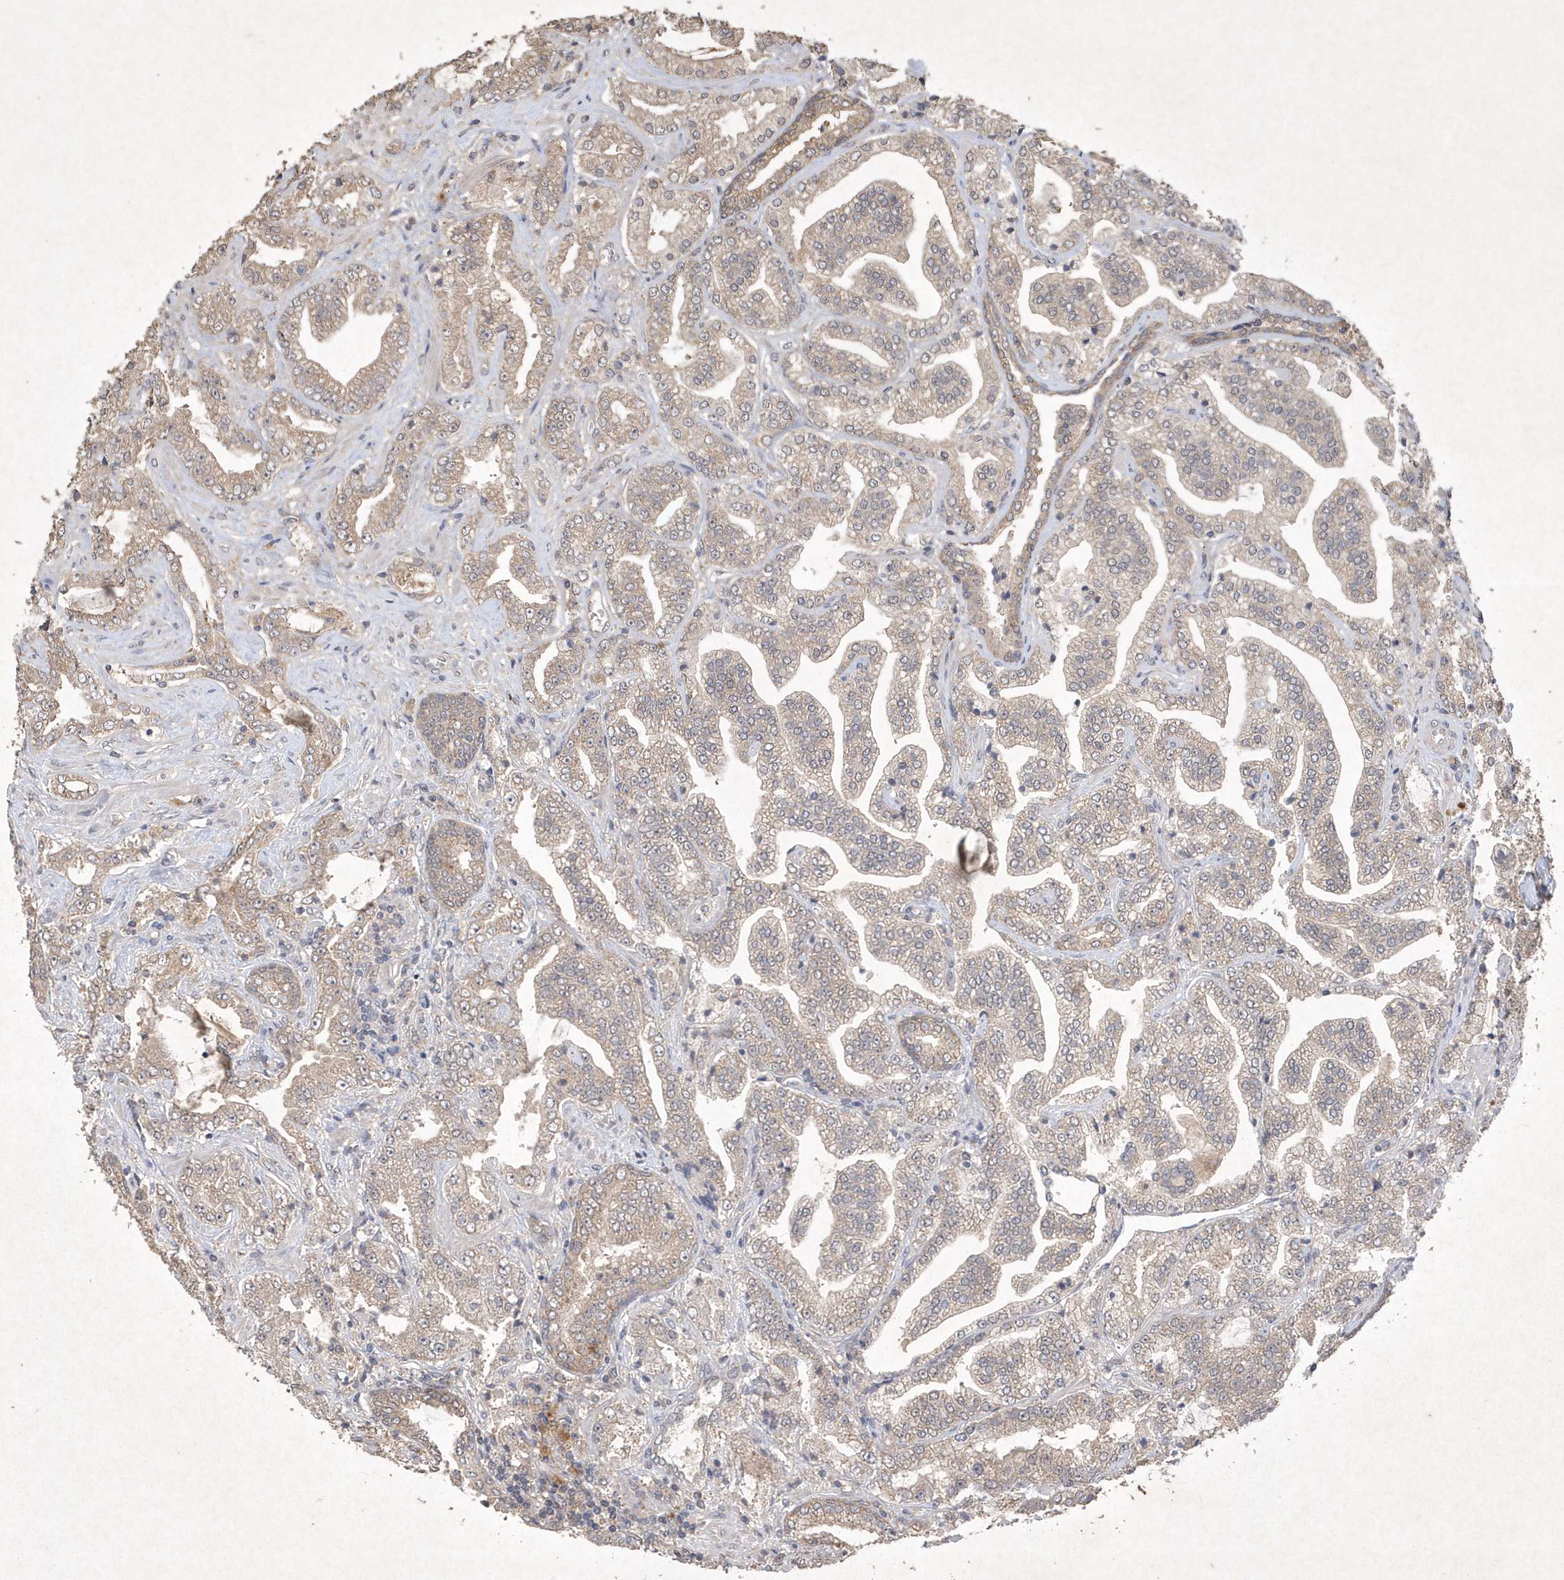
{"staining": {"intensity": "weak", "quantity": "25%-75%", "location": "cytoplasmic/membranous"}, "tissue": "prostate cancer", "cell_type": "Tumor cells", "image_type": "cancer", "snomed": [{"axis": "morphology", "description": "Adenocarcinoma, High grade"}, {"axis": "topography", "description": "Prostate"}], "caption": "Prostate adenocarcinoma (high-grade) stained with a protein marker demonstrates weak staining in tumor cells.", "gene": "AKR7A2", "patient": {"sex": "male", "age": 64}}